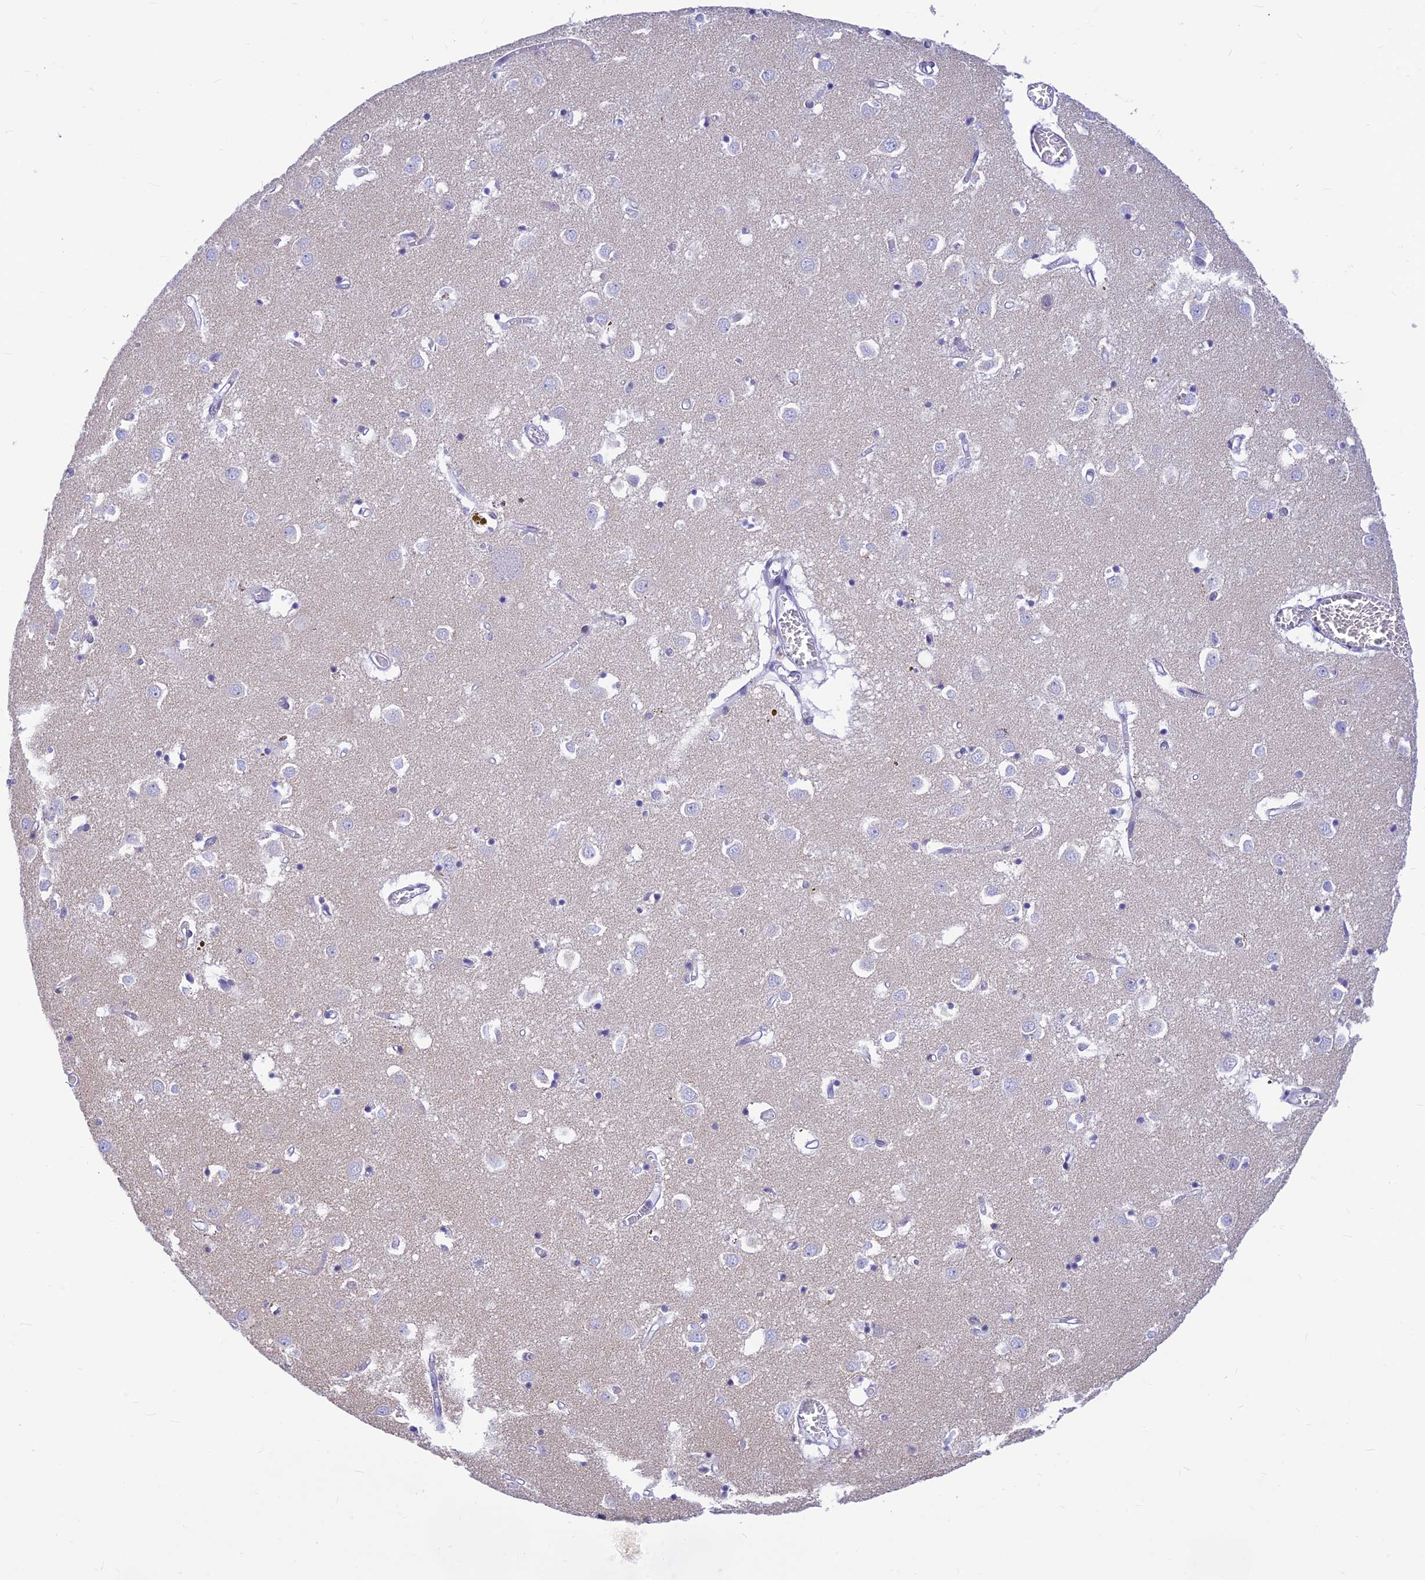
{"staining": {"intensity": "negative", "quantity": "none", "location": "none"}, "tissue": "caudate", "cell_type": "Glial cells", "image_type": "normal", "snomed": [{"axis": "morphology", "description": "Normal tissue, NOS"}, {"axis": "topography", "description": "Lateral ventricle wall"}], "caption": "High magnification brightfield microscopy of unremarkable caudate stained with DAB (brown) and counterstained with hematoxylin (blue): glial cells show no significant positivity. The staining is performed using DAB brown chromogen with nuclei counter-stained in using hematoxylin.", "gene": "INKA1", "patient": {"sex": "male", "age": 70}}